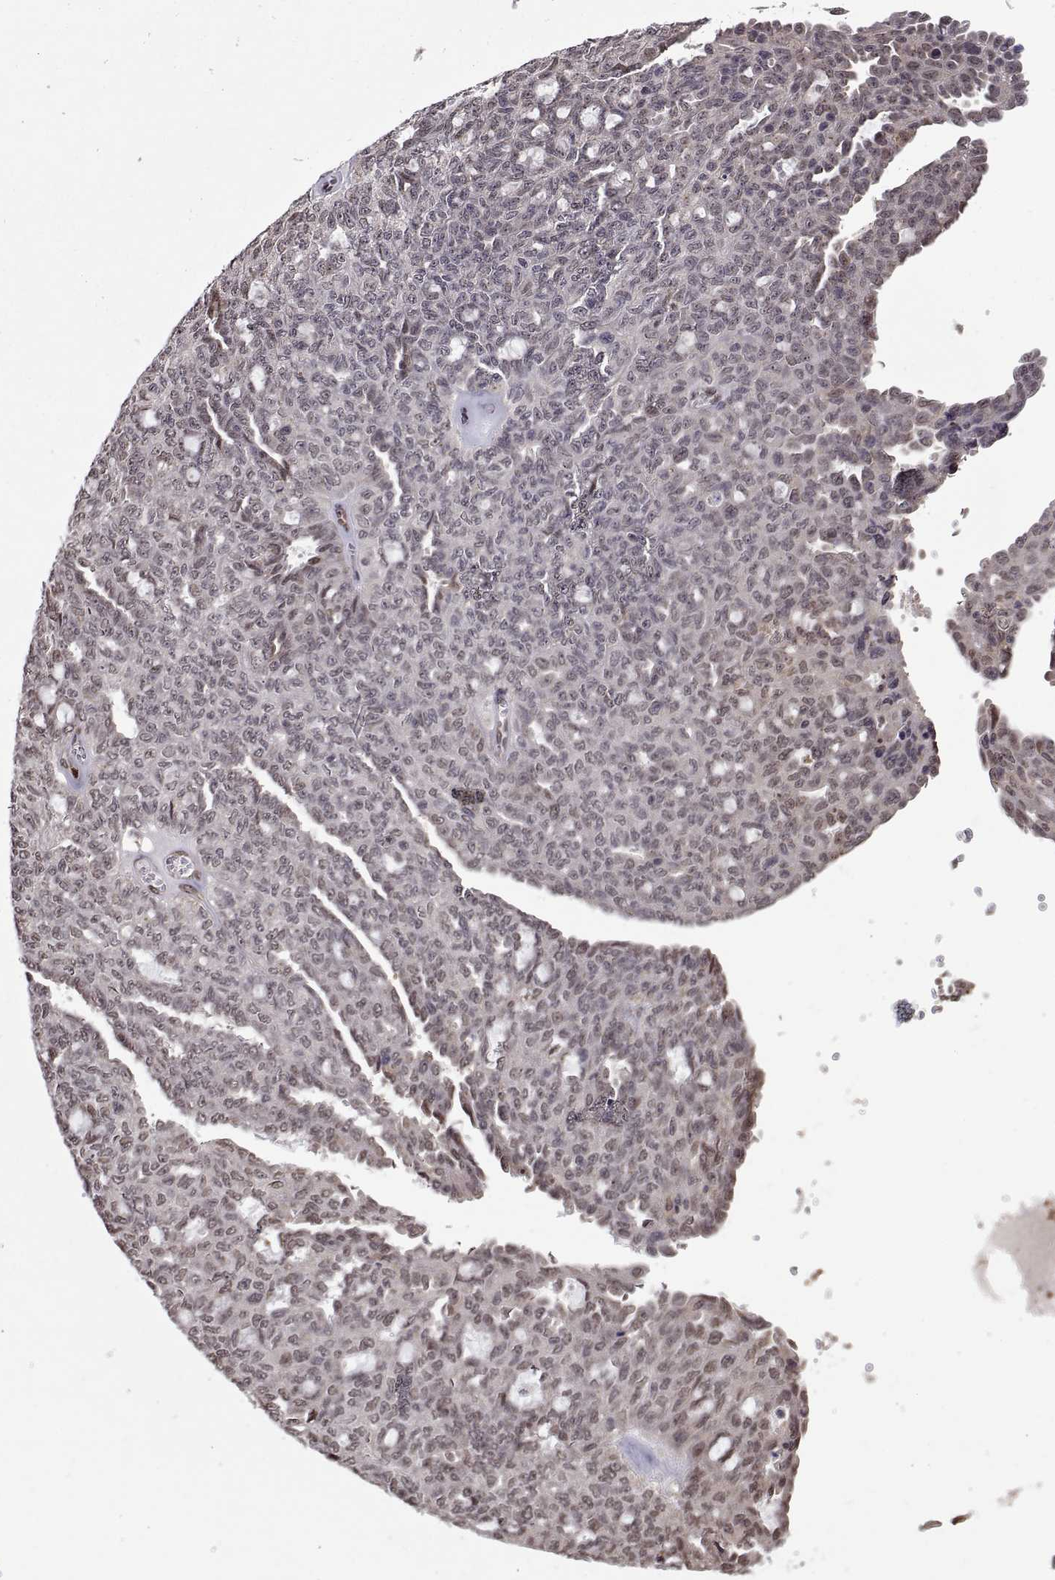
{"staining": {"intensity": "negative", "quantity": "none", "location": "none"}, "tissue": "ovarian cancer", "cell_type": "Tumor cells", "image_type": "cancer", "snomed": [{"axis": "morphology", "description": "Cystadenocarcinoma, serous, NOS"}, {"axis": "topography", "description": "Ovary"}], "caption": "The immunohistochemistry micrograph has no significant expression in tumor cells of serous cystadenocarcinoma (ovarian) tissue. The staining was performed using DAB (3,3'-diaminobenzidine) to visualize the protein expression in brown, while the nuclei were stained in blue with hematoxylin (Magnification: 20x).", "gene": "ARRB1", "patient": {"sex": "female", "age": 71}}